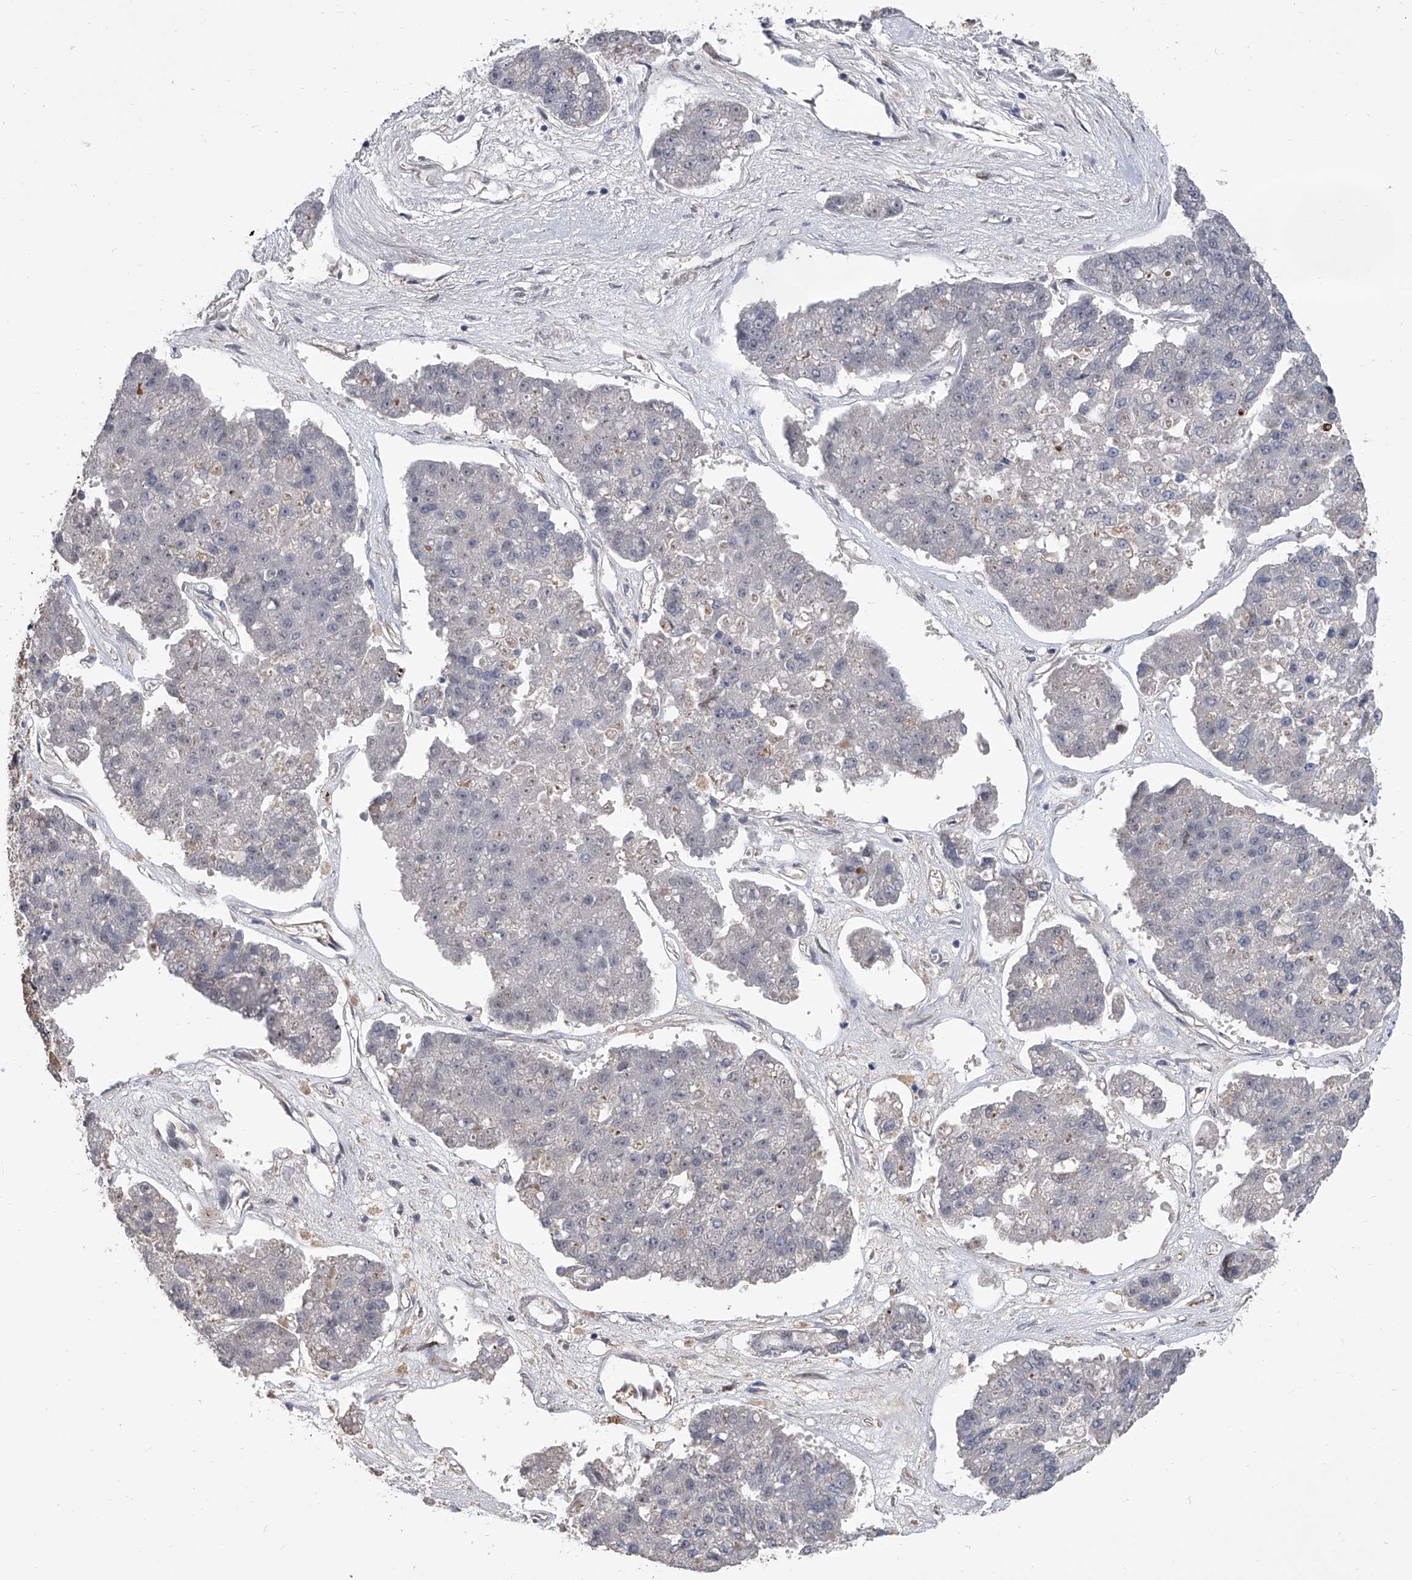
{"staining": {"intensity": "negative", "quantity": "none", "location": "none"}, "tissue": "pancreatic cancer", "cell_type": "Tumor cells", "image_type": "cancer", "snomed": [{"axis": "morphology", "description": "Adenocarcinoma, NOS"}, {"axis": "topography", "description": "Pancreas"}], "caption": "Protein analysis of pancreatic cancer (adenocarcinoma) displays no significant staining in tumor cells.", "gene": "ZNF426", "patient": {"sex": "male", "age": 50}}